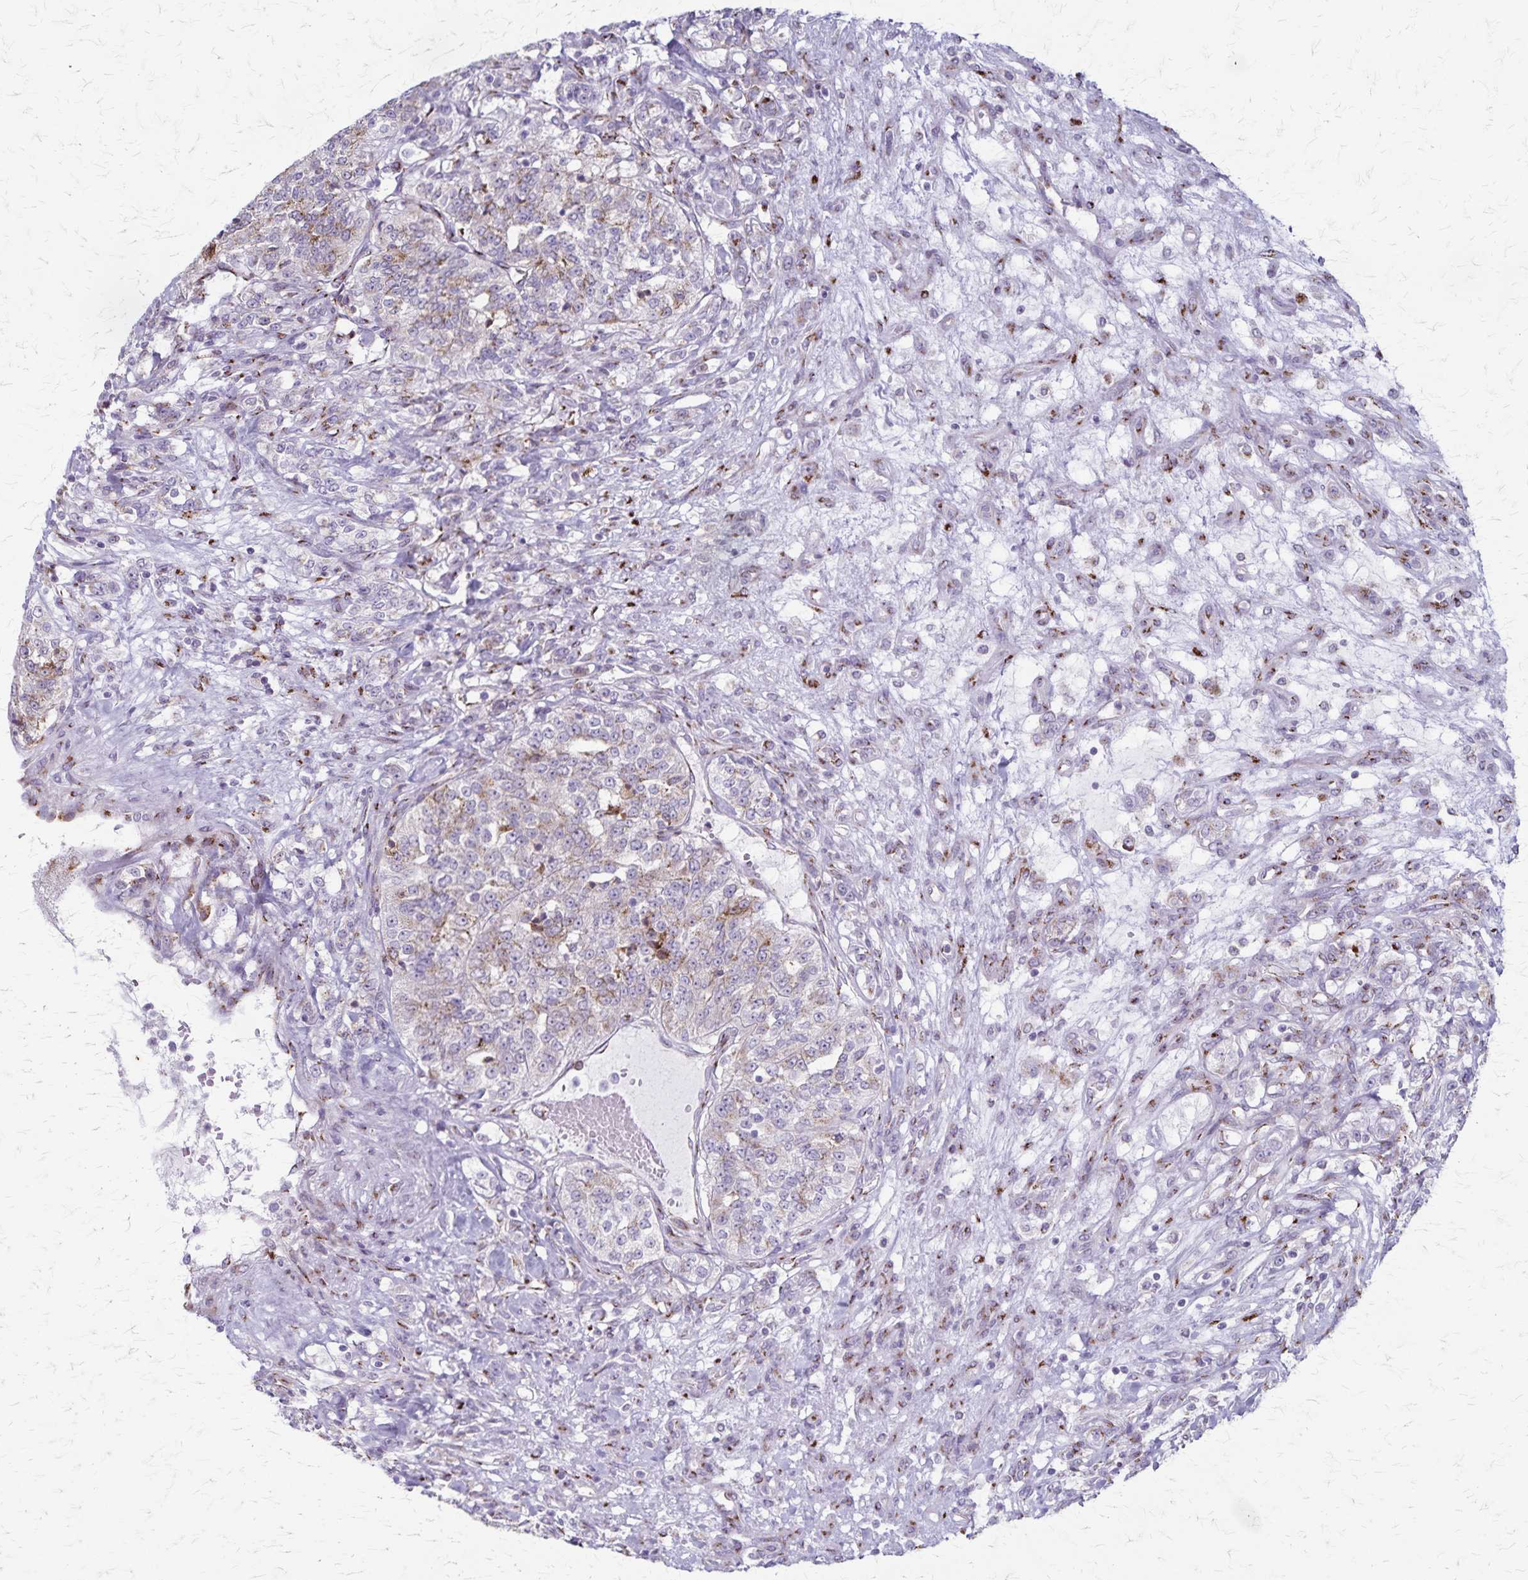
{"staining": {"intensity": "weak", "quantity": "<25%", "location": "cytoplasmic/membranous"}, "tissue": "renal cancer", "cell_type": "Tumor cells", "image_type": "cancer", "snomed": [{"axis": "morphology", "description": "Adenocarcinoma, NOS"}, {"axis": "topography", "description": "Kidney"}], "caption": "Tumor cells are negative for brown protein staining in renal adenocarcinoma.", "gene": "MCFD2", "patient": {"sex": "female", "age": 63}}